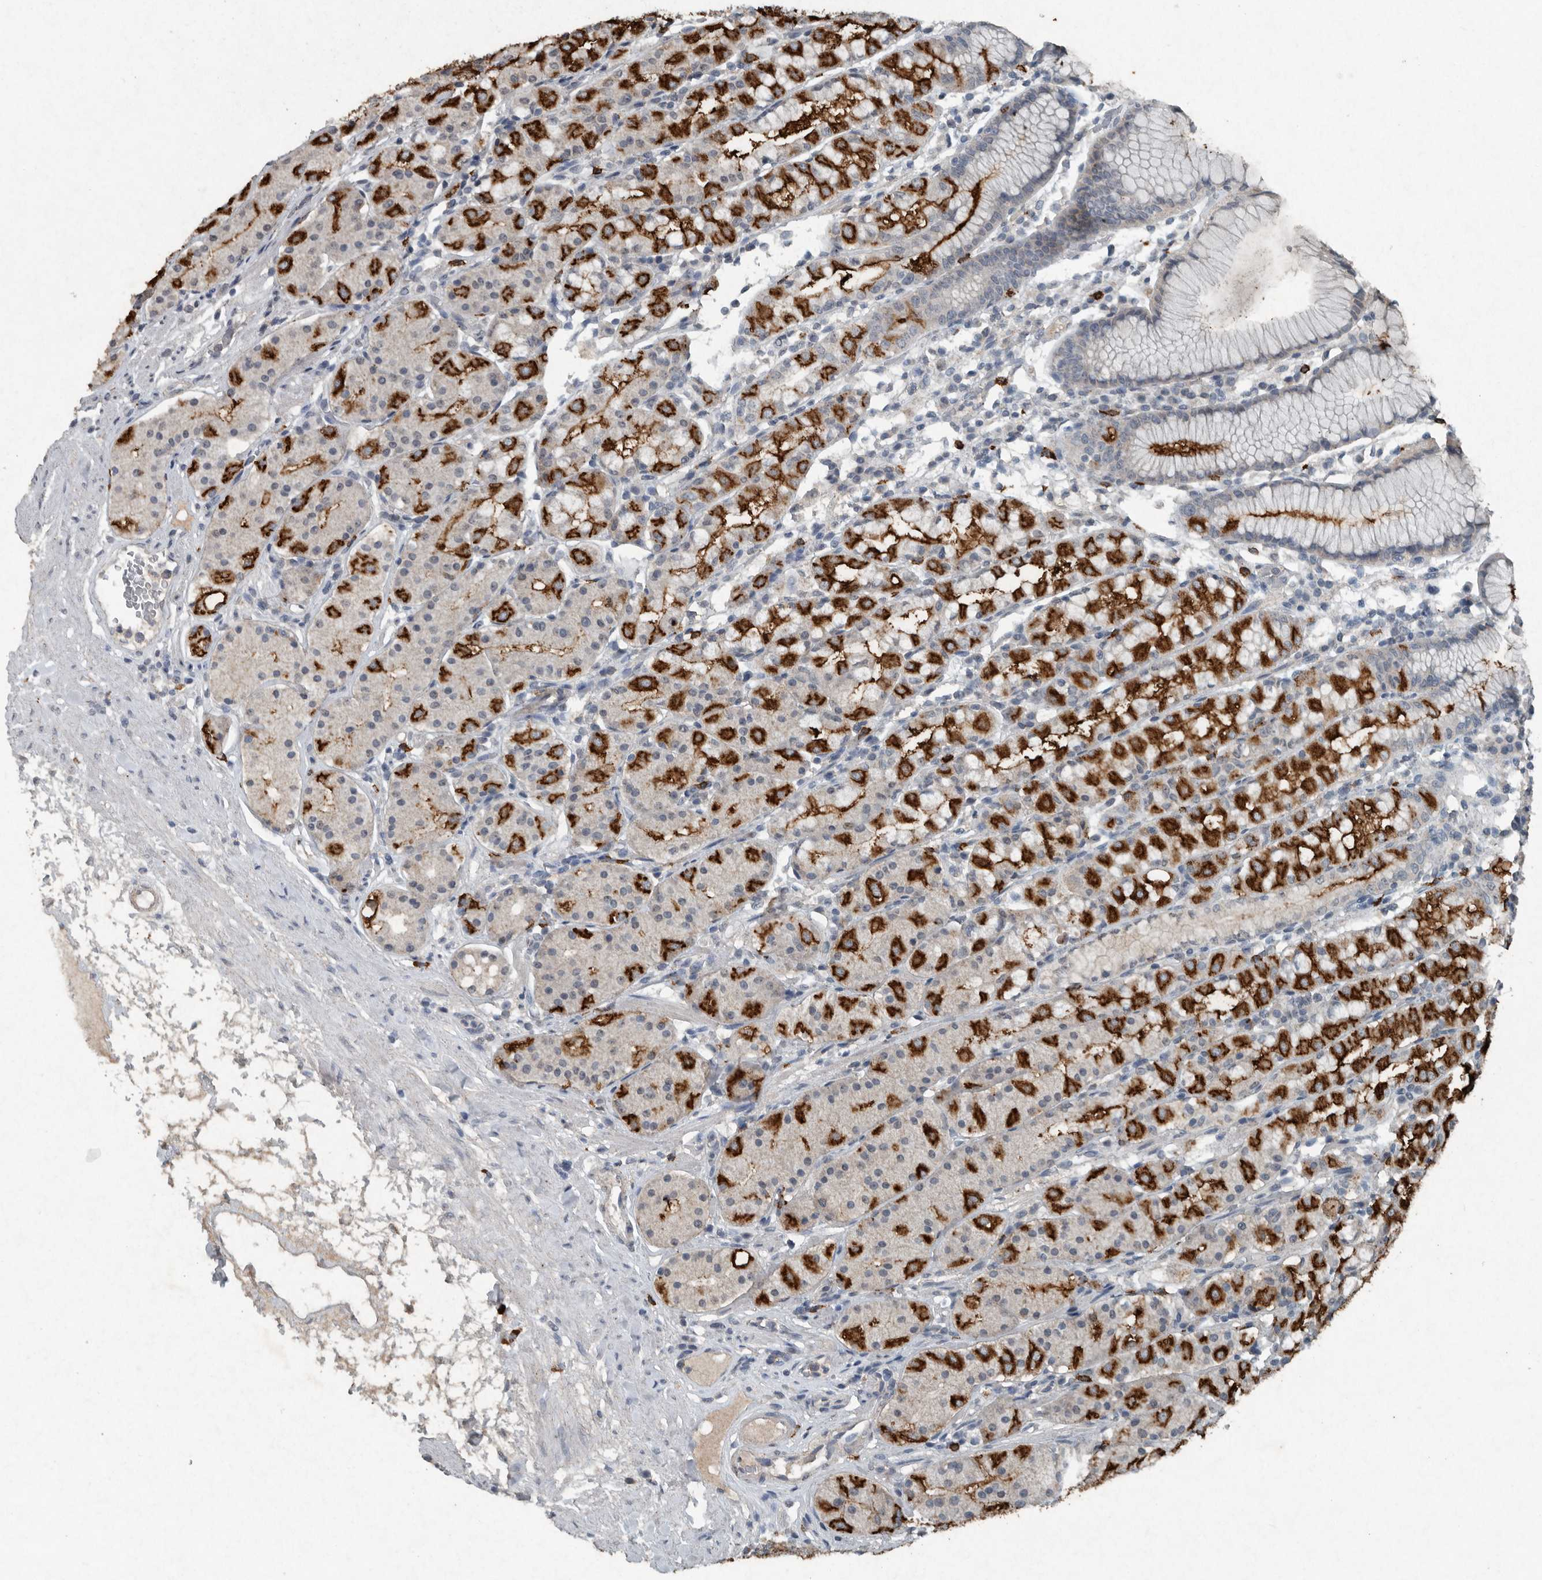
{"staining": {"intensity": "strong", "quantity": "25%-75%", "location": "cytoplasmic/membranous"}, "tissue": "stomach", "cell_type": "Glandular cells", "image_type": "normal", "snomed": [{"axis": "morphology", "description": "Normal tissue, NOS"}, {"axis": "topography", "description": "Stomach, lower"}], "caption": "Brown immunohistochemical staining in unremarkable stomach shows strong cytoplasmic/membranous expression in approximately 25%-75% of glandular cells. (DAB (3,3'-diaminobenzidine) = brown stain, brightfield microscopy at high magnification).", "gene": "IL20", "patient": {"sex": "female", "age": 56}}